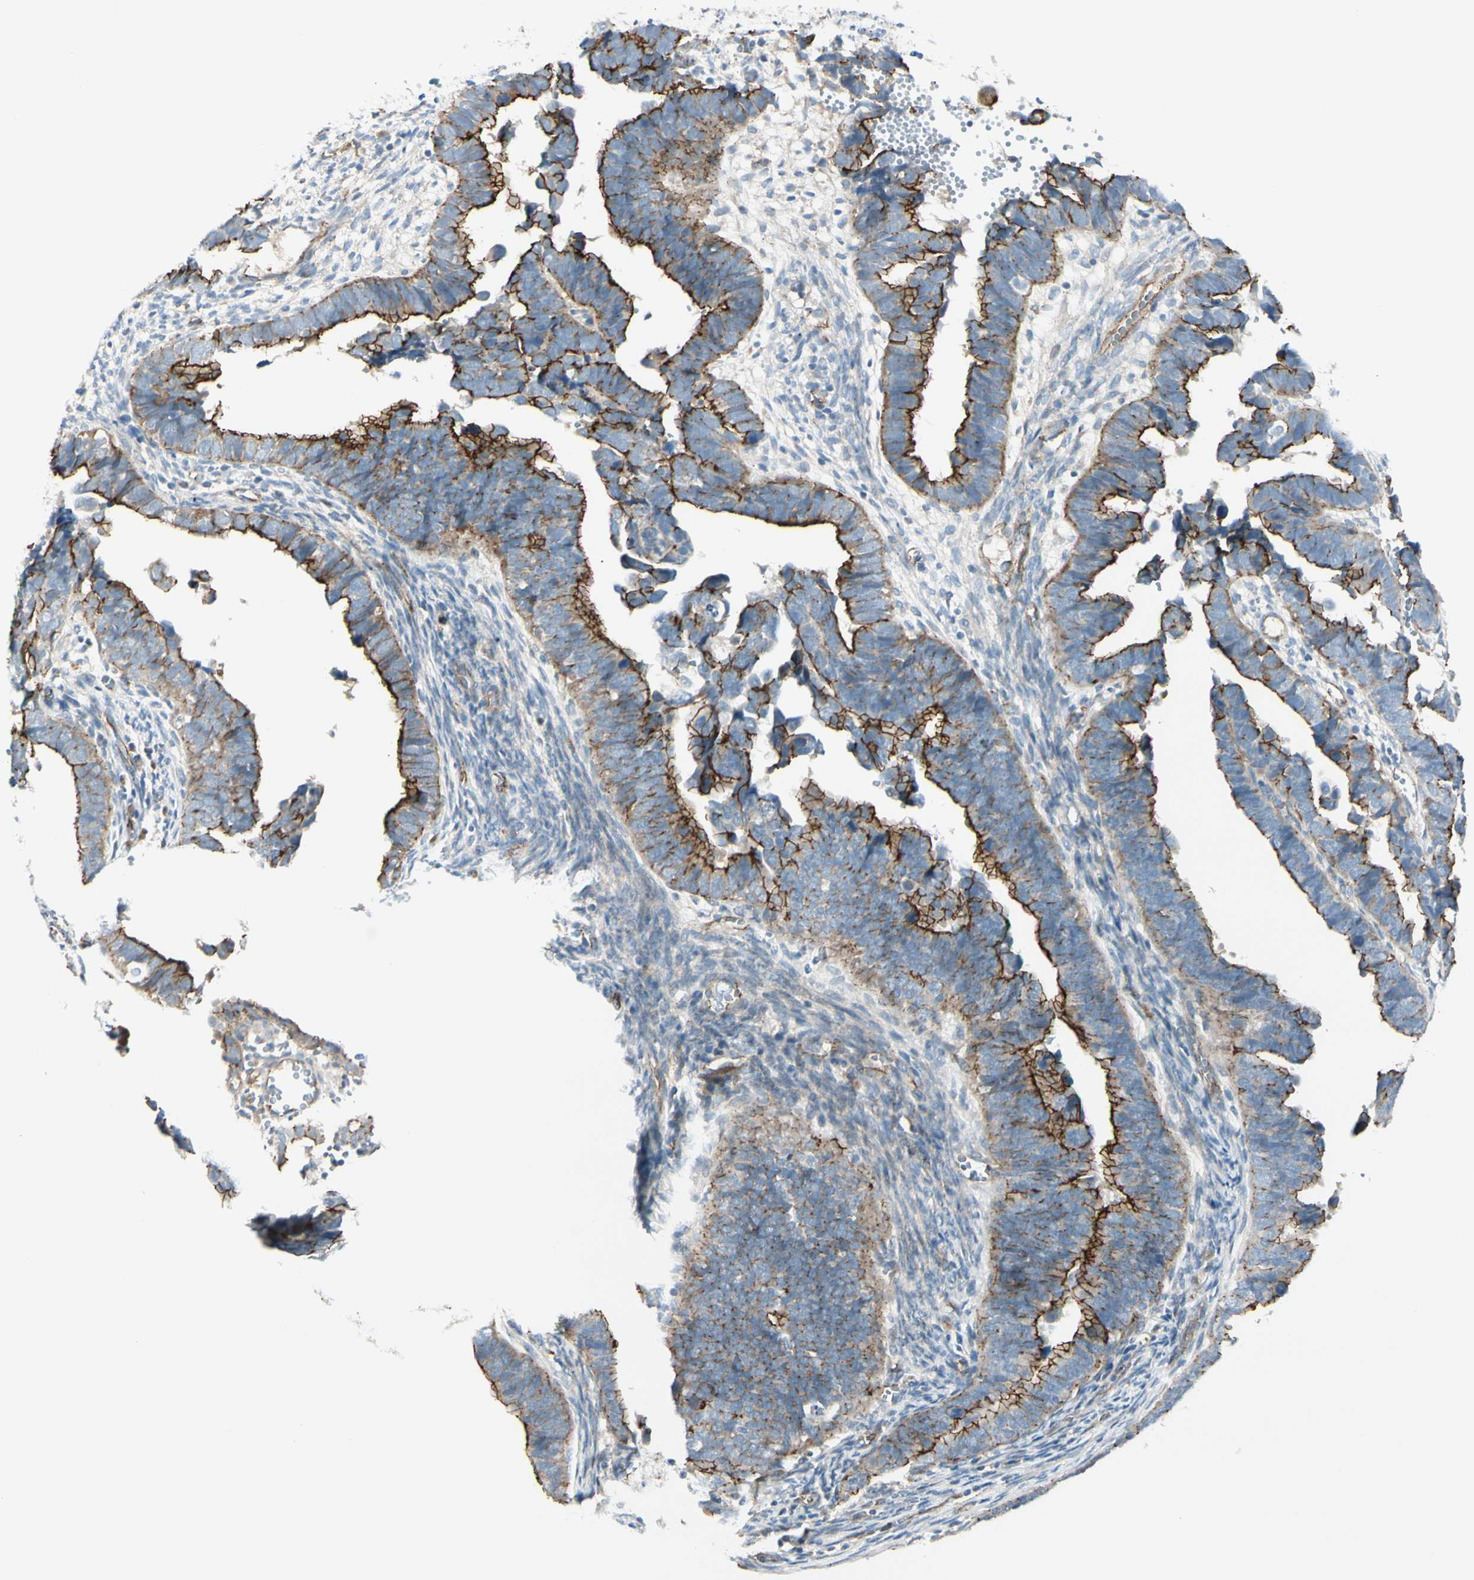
{"staining": {"intensity": "moderate", "quantity": ">75%", "location": "cytoplasmic/membranous"}, "tissue": "endometrial cancer", "cell_type": "Tumor cells", "image_type": "cancer", "snomed": [{"axis": "morphology", "description": "Adenocarcinoma, NOS"}, {"axis": "topography", "description": "Endometrium"}], "caption": "Human endometrial adenocarcinoma stained with a protein marker reveals moderate staining in tumor cells.", "gene": "TJP1", "patient": {"sex": "female", "age": 75}}